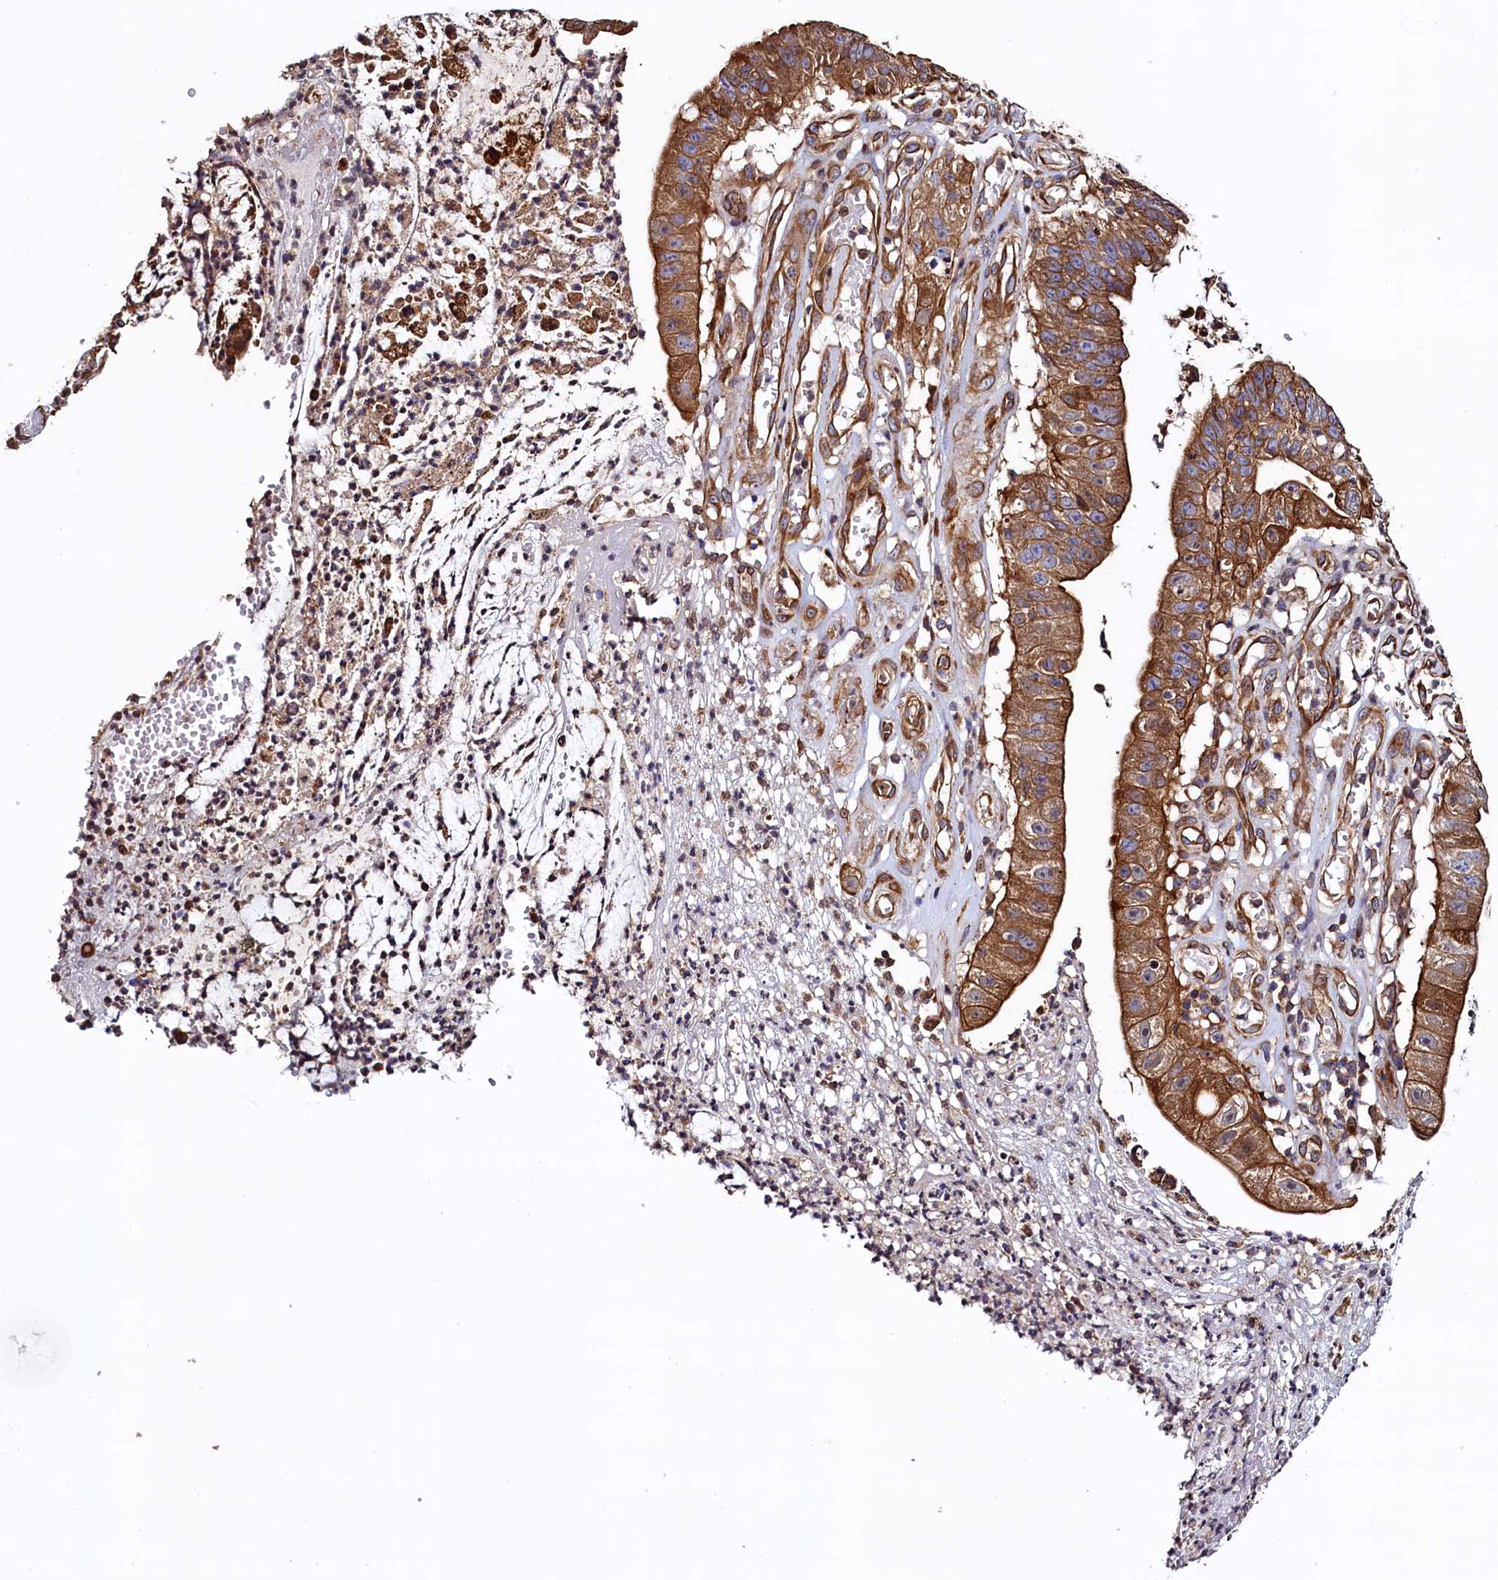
{"staining": {"intensity": "strong", "quantity": ">75%", "location": "cytoplasmic/membranous"}, "tissue": "stomach cancer", "cell_type": "Tumor cells", "image_type": "cancer", "snomed": [{"axis": "morphology", "description": "Adenocarcinoma, NOS"}, {"axis": "topography", "description": "Stomach"}], "caption": "Immunohistochemical staining of stomach cancer (adenocarcinoma) demonstrates high levels of strong cytoplasmic/membranous protein staining in approximately >75% of tumor cells.", "gene": "ATXN2L", "patient": {"sex": "male", "age": 59}}